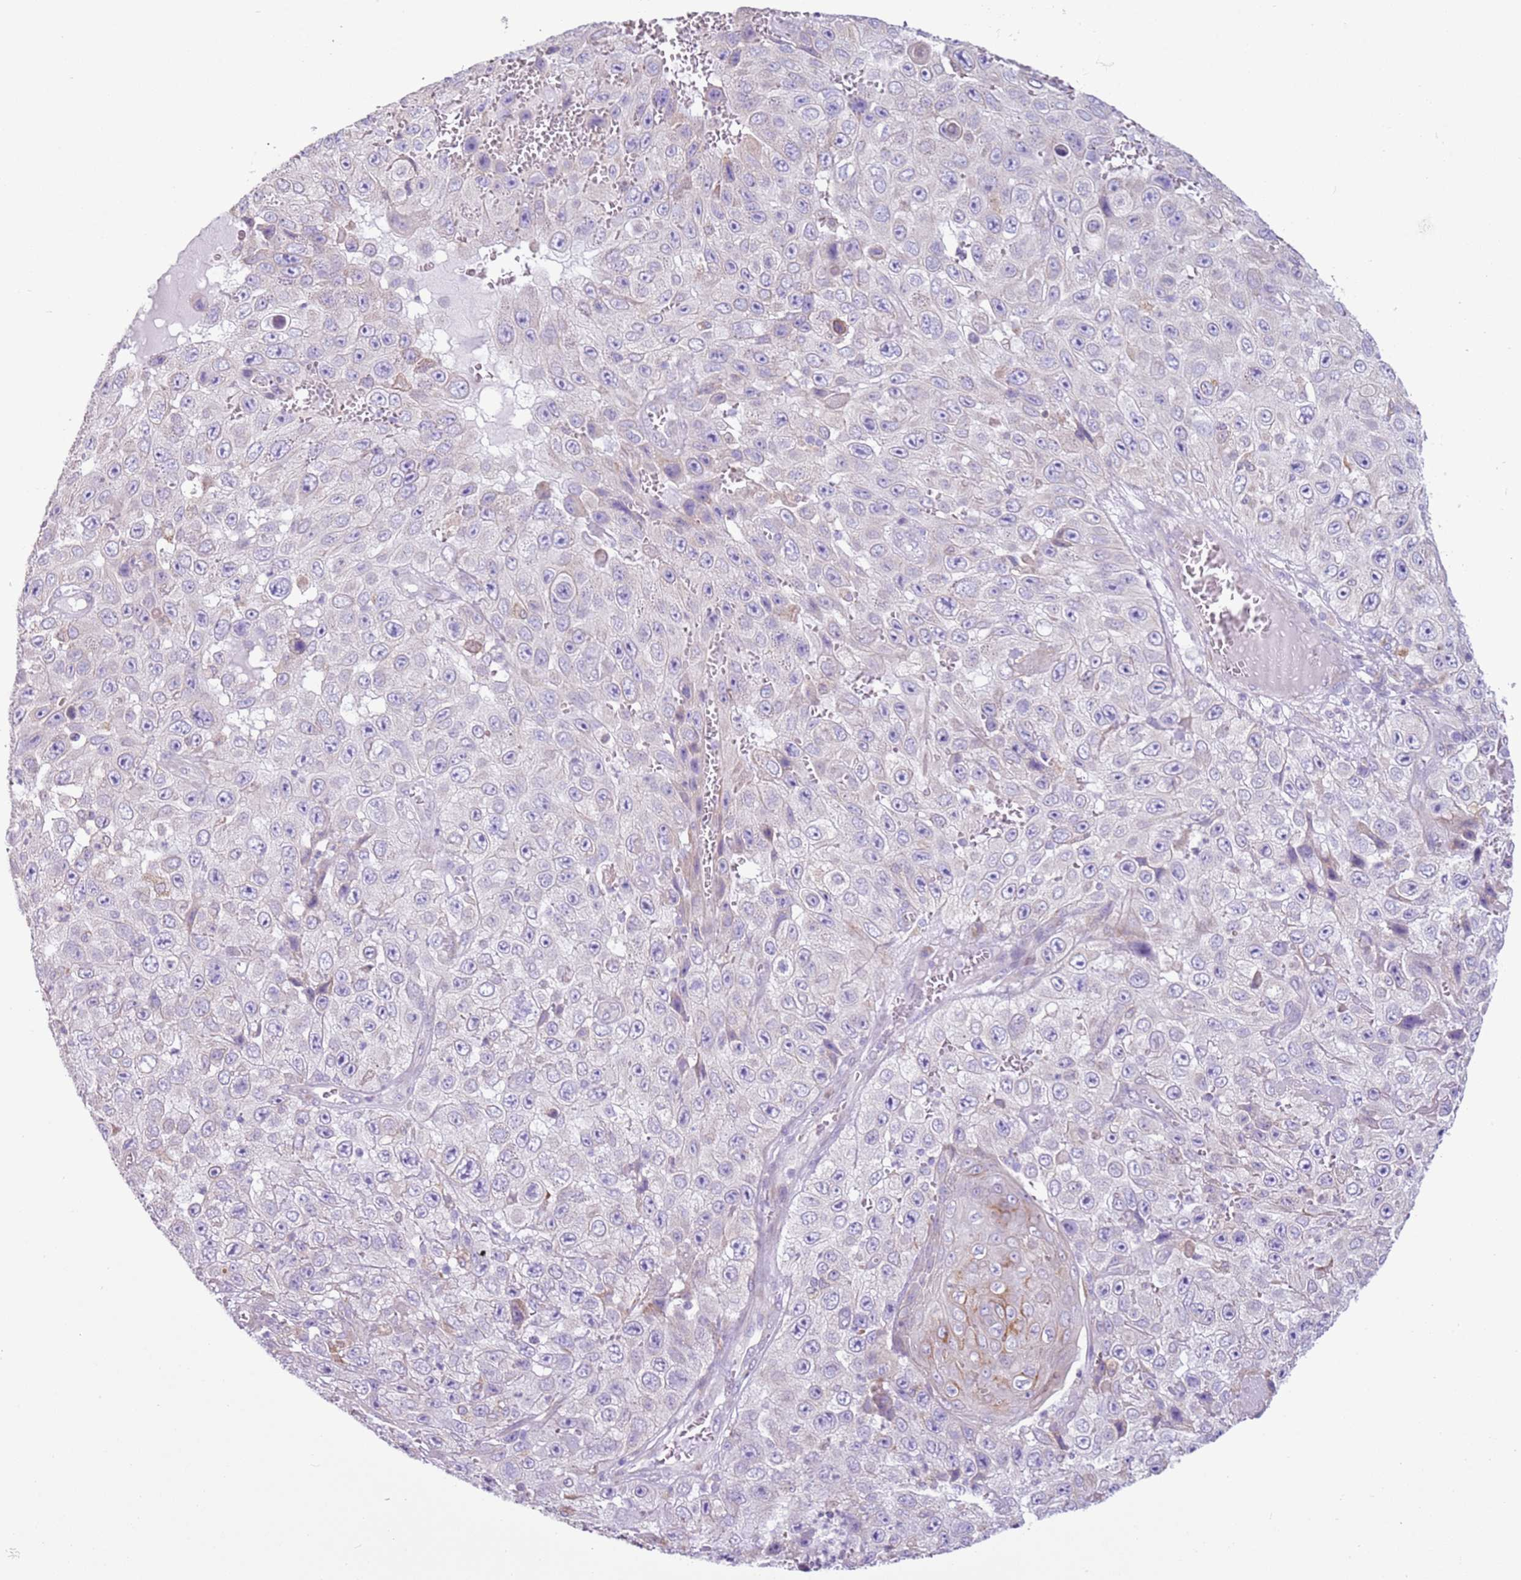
{"staining": {"intensity": "negative", "quantity": "none", "location": "none"}, "tissue": "skin cancer", "cell_type": "Tumor cells", "image_type": "cancer", "snomed": [{"axis": "morphology", "description": "Squamous cell carcinoma, NOS"}, {"axis": "topography", "description": "Skin"}], "caption": "A high-resolution micrograph shows immunohistochemistry (IHC) staining of skin squamous cell carcinoma, which displays no significant staining in tumor cells. (DAB immunohistochemistry with hematoxylin counter stain).", "gene": "OAF", "patient": {"sex": "male", "age": 82}}